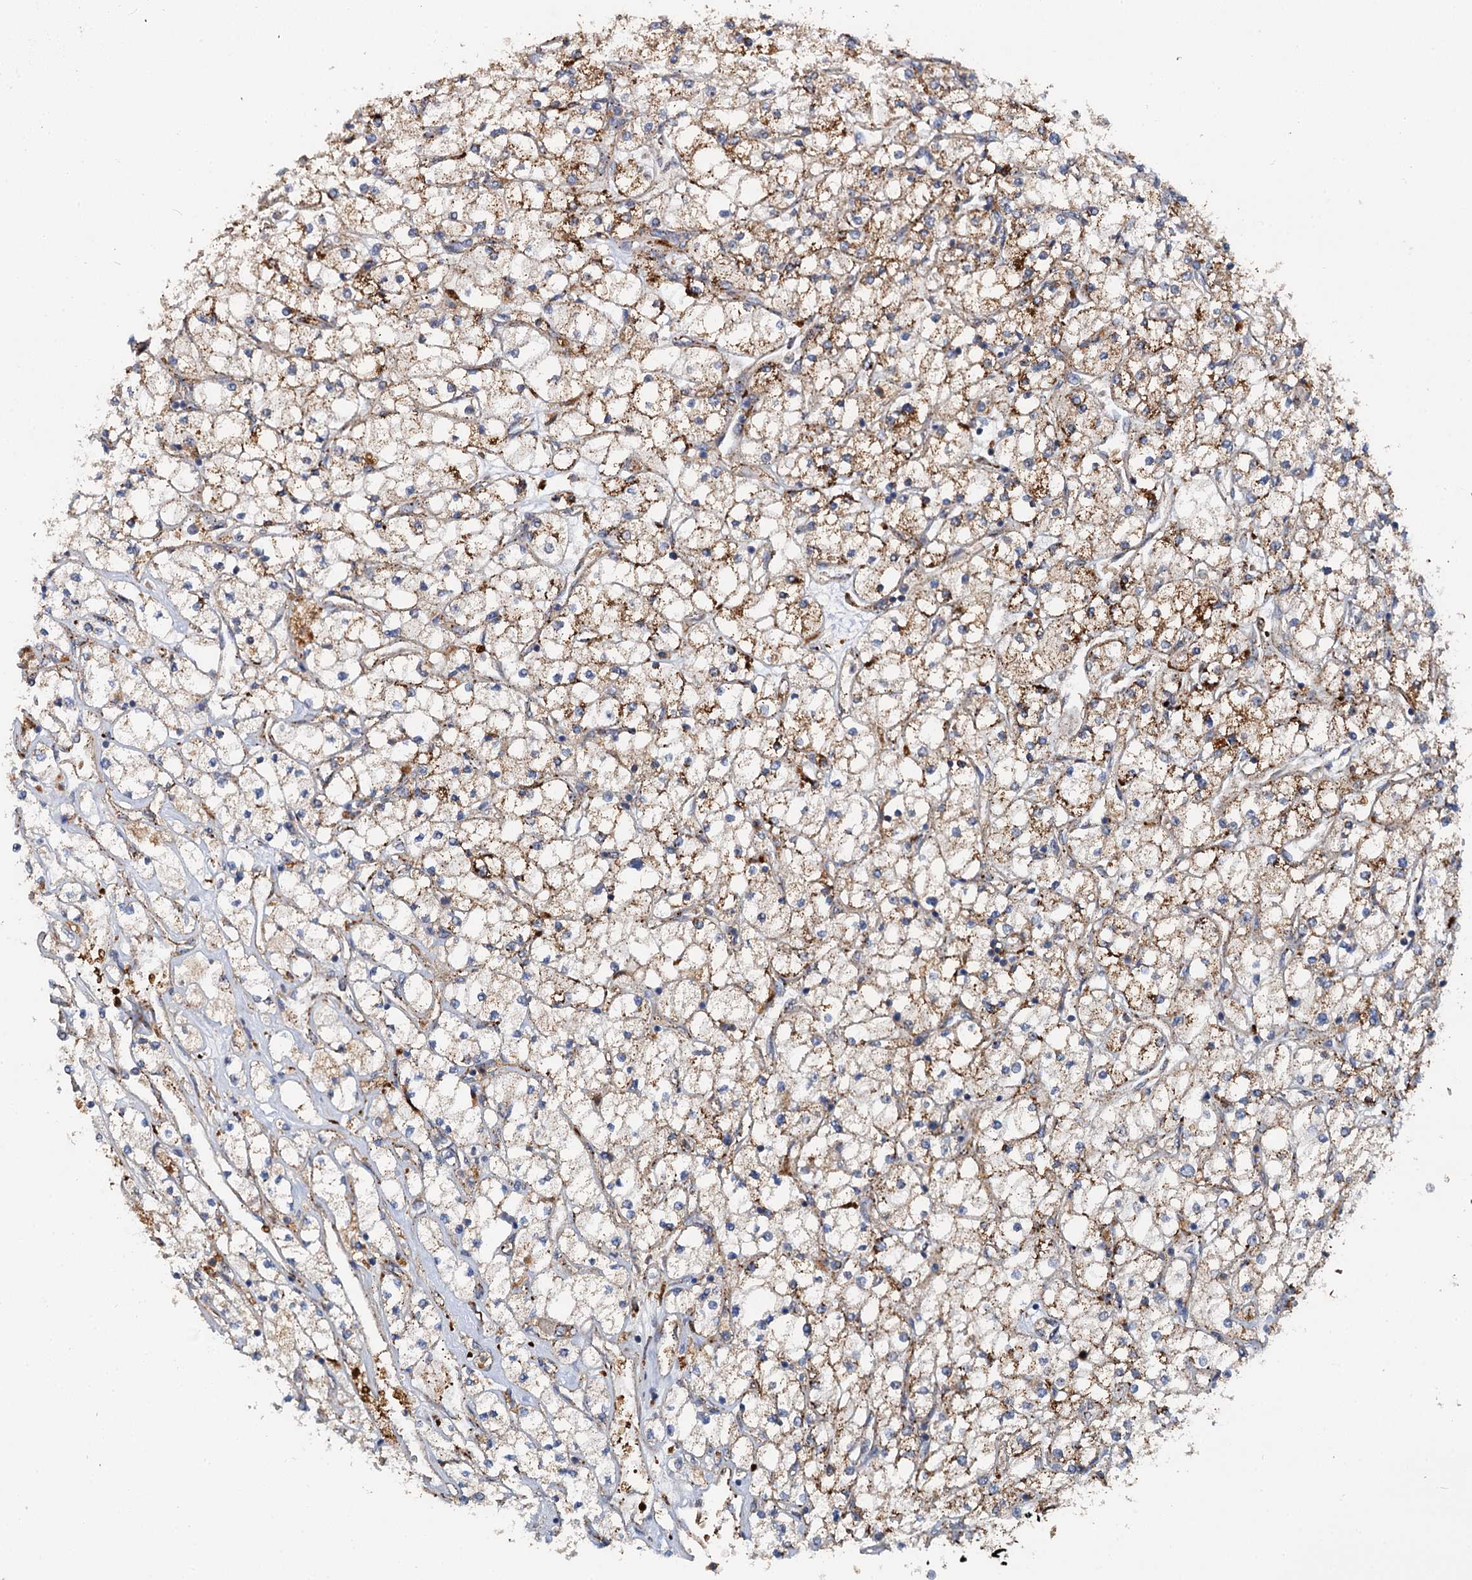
{"staining": {"intensity": "moderate", "quantity": "25%-75%", "location": "cytoplasmic/membranous"}, "tissue": "renal cancer", "cell_type": "Tumor cells", "image_type": "cancer", "snomed": [{"axis": "morphology", "description": "Adenocarcinoma, NOS"}, {"axis": "topography", "description": "Kidney"}], "caption": "This is a photomicrograph of IHC staining of renal cancer (adenocarcinoma), which shows moderate positivity in the cytoplasmic/membranous of tumor cells.", "gene": "GBA1", "patient": {"sex": "male", "age": 80}}